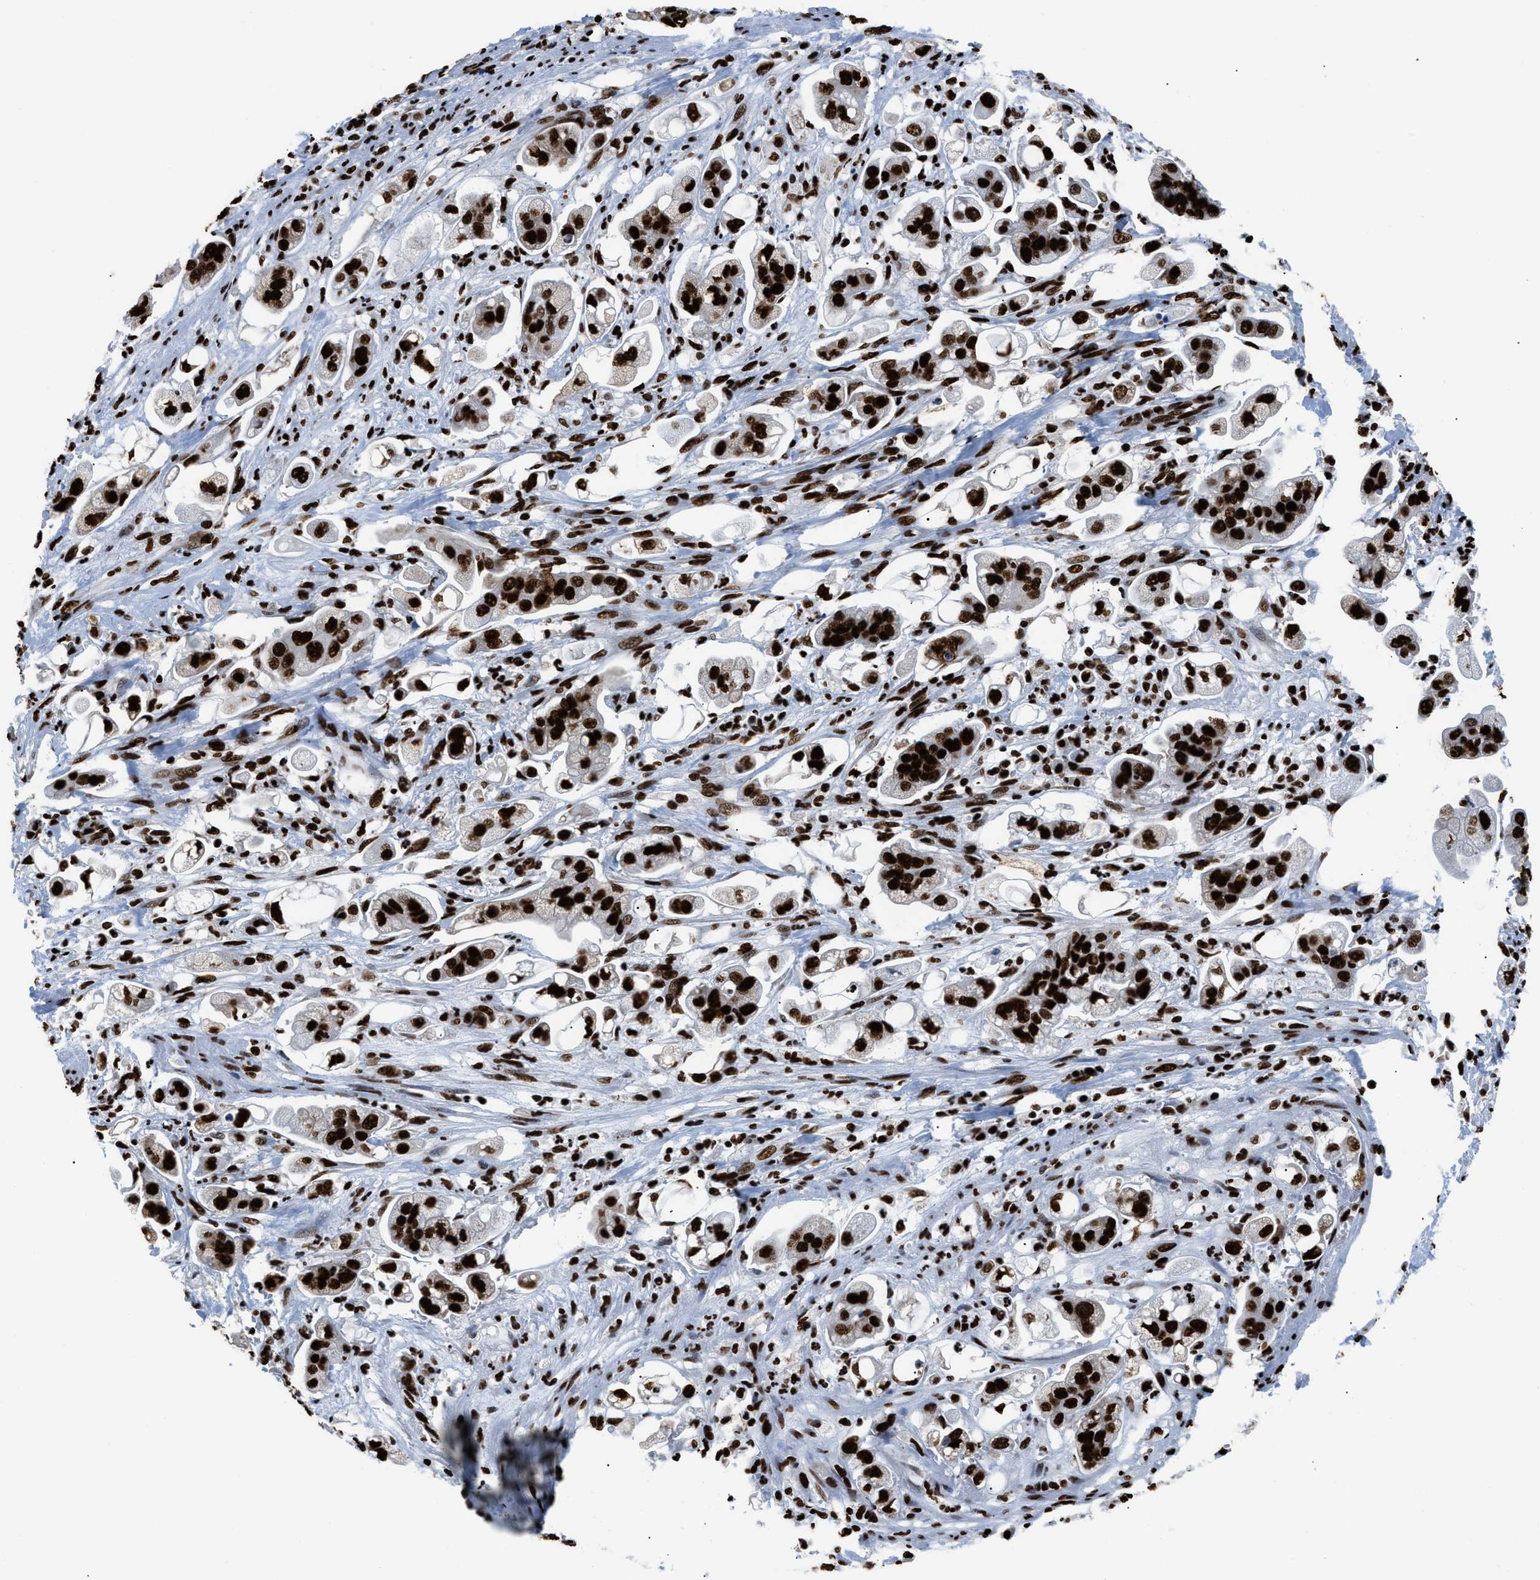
{"staining": {"intensity": "strong", "quantity": ">75%", "location": "nuclear"}, "tissue": "stomach cancer", "cell_type": "Tumor cells", "image_type": "cancer", "snomed": [{"axis": "morphology", "description": "Adenocarcinoma, NOS"}, {"axis": "topography", "description": "Stomach"}], "caption": "Immunohistochemistry (IHC) of stomach cancer shows high levels of strong nuclear positivity in about >75% of tumor cells.", "gene": "HNRNPM", "patient": {"sex": "male", "age": 62}}